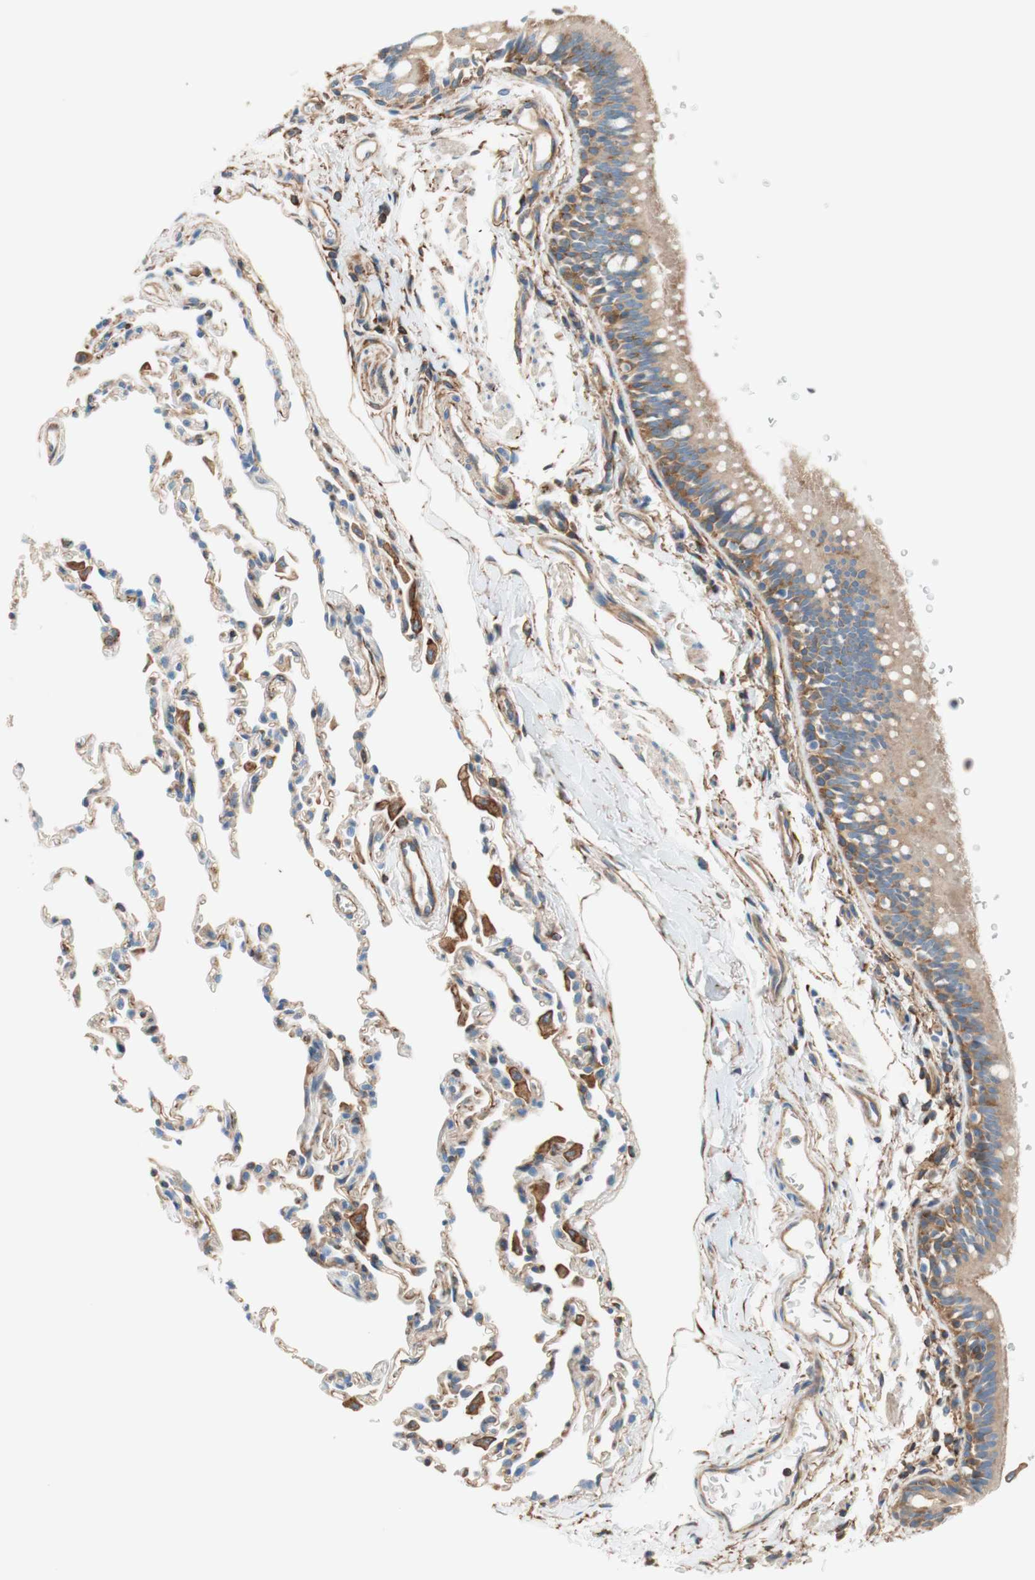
{"staining": {"intensity": "moderate", "quantity": ">75%", "location": "cytoplasmic/membranous"}, "tissue": "bronchus", "cell_type": "Respiratory epithelial cells", "image_type": "normal", "snomed": [{"axis": "morphology", "description": "Normal tissue, NOS"}, {"axis": "topography", "description": "Bronchus"}, {"axis": "topography", "description": "Lung"}], "caption": "This photomicrograph reveals immunohistochemistry (IHC) staining of normal bronchus, with medium moderate cytoplasmic/membranous expression in approximately >75% of respiratory epithelial cells.", "gene": "VPS26A", "patient": {"sex": "male", "age": 64}}